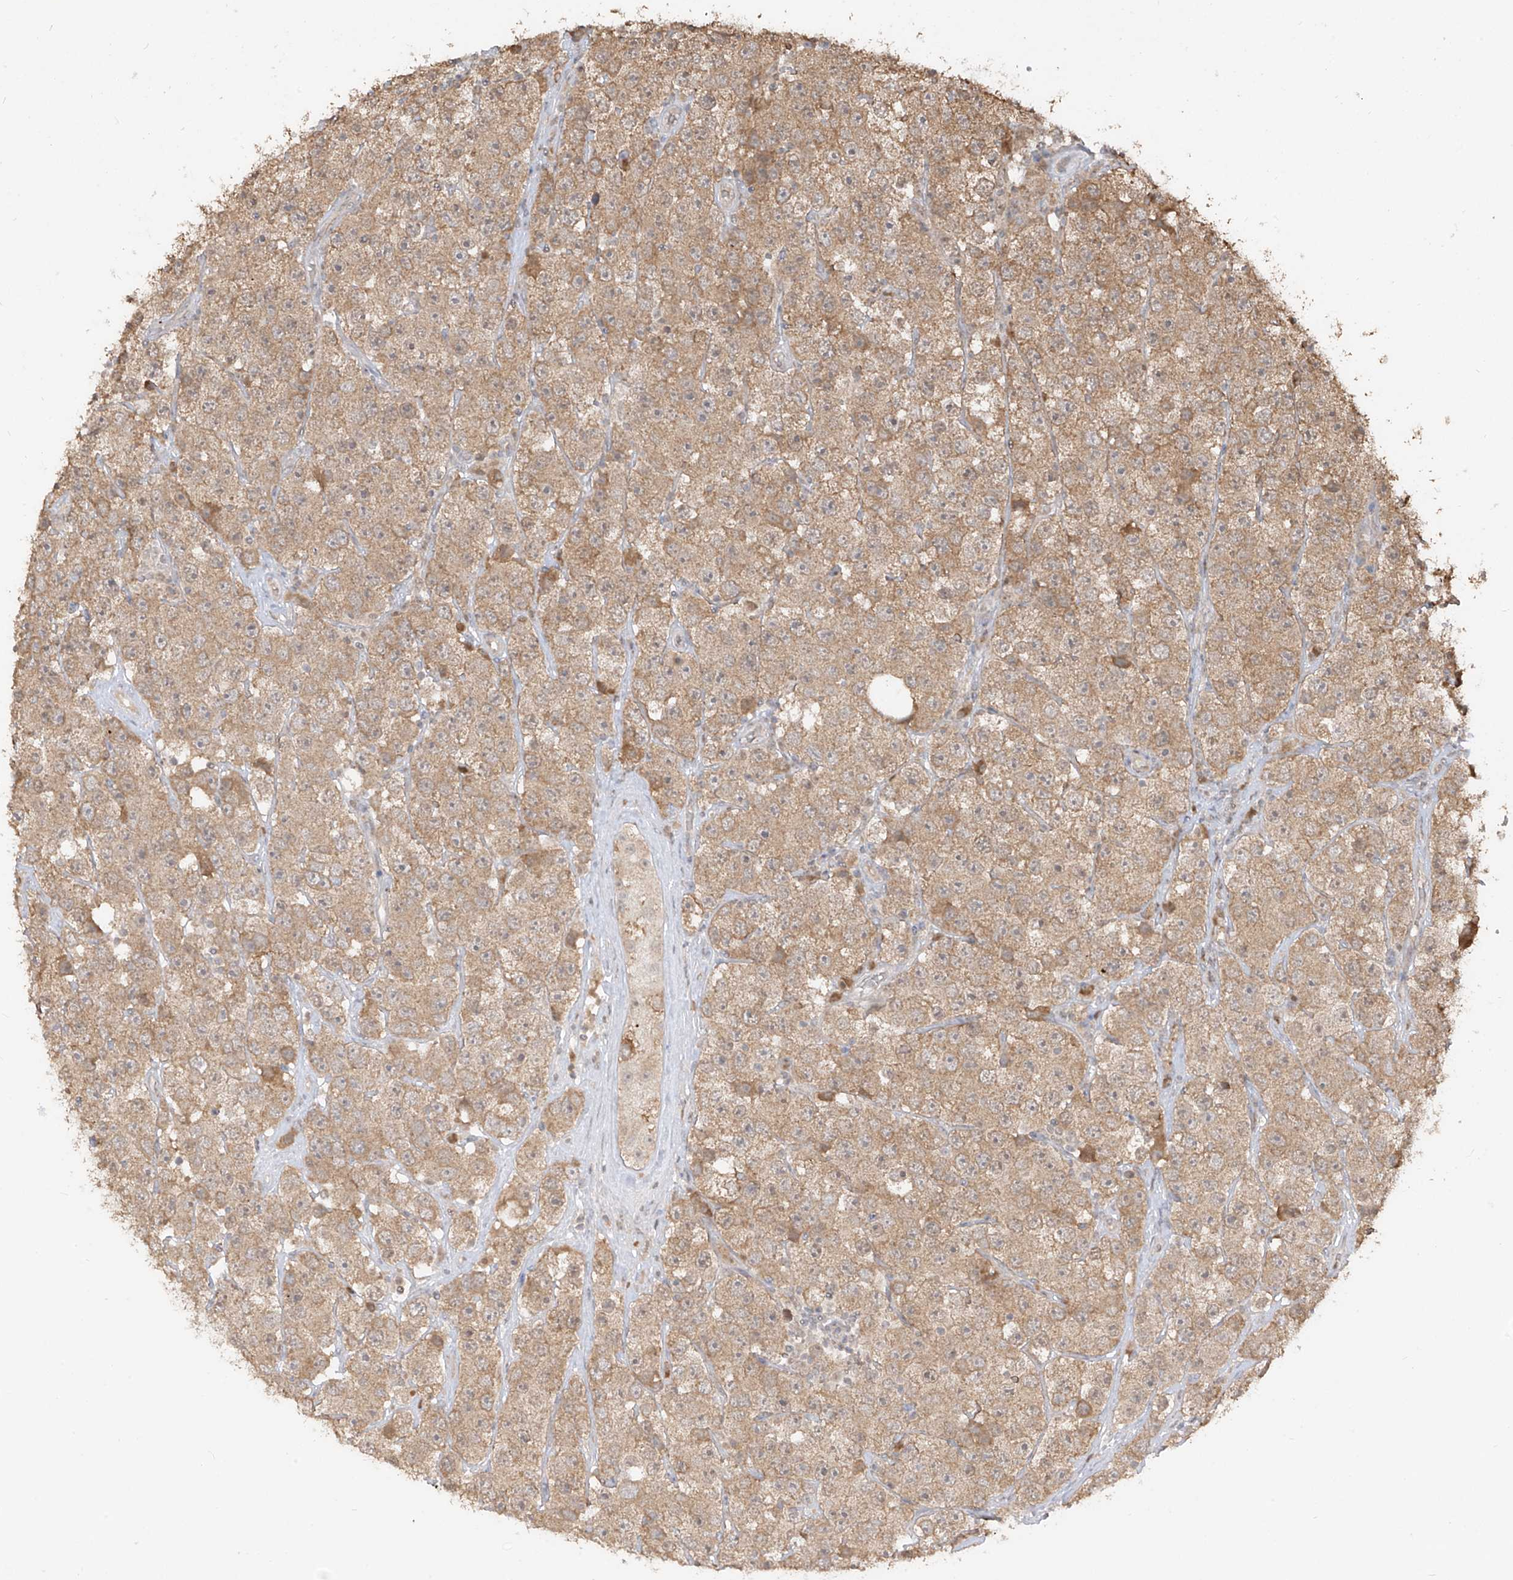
{"staining": {"intensity": "moderate", "quantity": ">75%", "location": "cytoplasmic/membranous"}, "tissue": "testis cancer", "cell_type": "Tumor cells", "image_type": "cancer", "snomed": [{"axis": "morphology", "description": "Seminoma, NOS"}, {"axis": "topography", "description": "Testis"}], "caption": "An immunohistochemistry (IHC) histopathology image of tumor tissue is shown. Protein staining in brown labels moderate cytoplasmic/membranous positivity in testis seminoma within tumor cells.", "gene": "COLGALT2", "patient": {"sex": "male", "age": 28}}